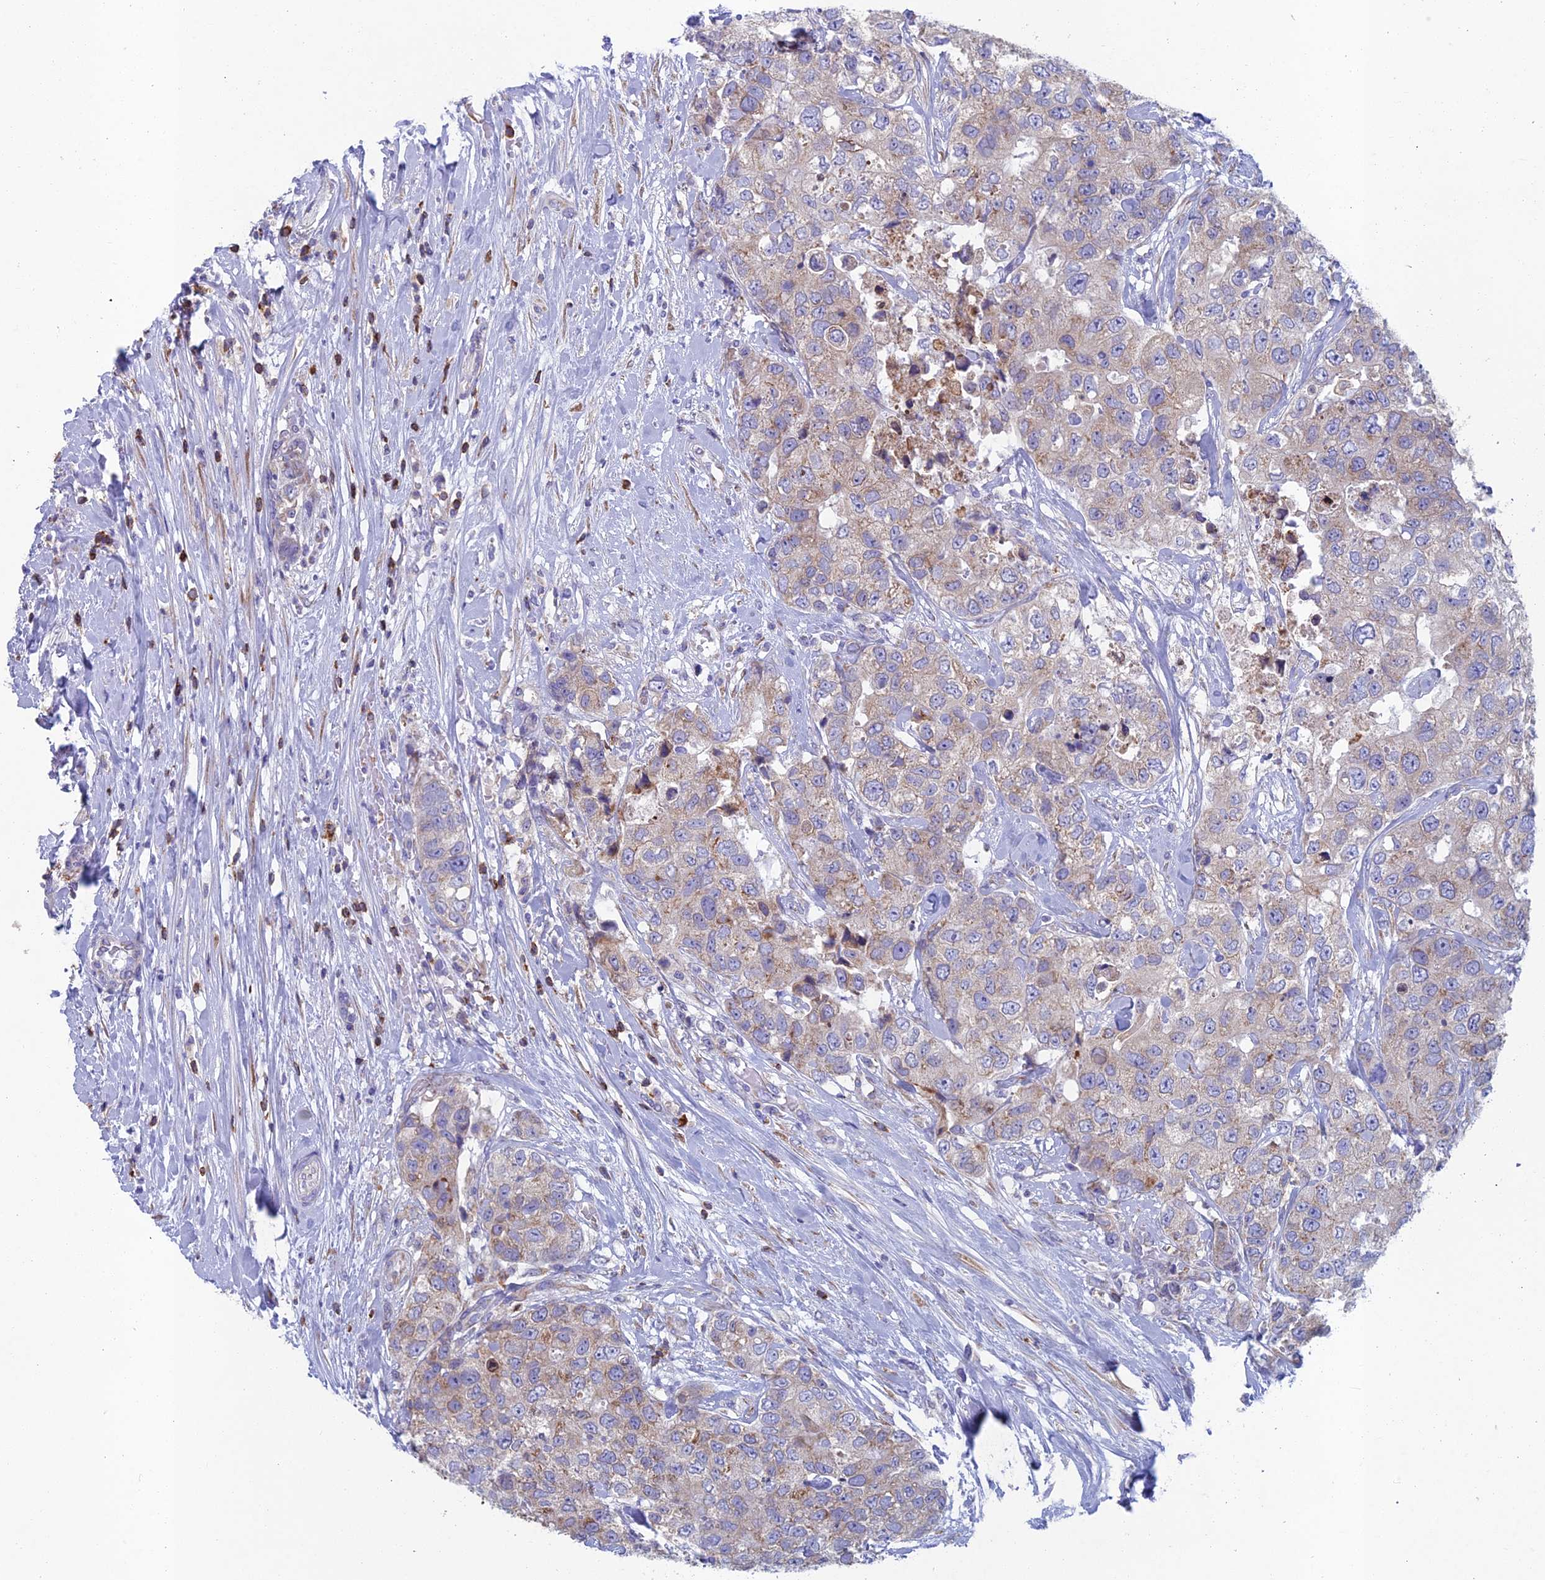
{"staining": {"intensity": "weak", "quantity": "25%-75%", "location": "cytoplasmic/membranous"}, "tissue": "breast cancer", "cell_type": "Tumor cells", "image_type": "cancer", "snomed": [{"axis": "morphology", "description": "Duct carcinoma"}, {"axis": "topography", "description": "Breast"}], "caption": "Approximately 25%-75% of tumor cells in human breast intraductal carcinoma reveal weak cytoplasmic/membranous protein expression as visualized by brown immunohistochemical staining.", "gene": "ABI3BP", "patient": {"sex": "female", "age": 62}}